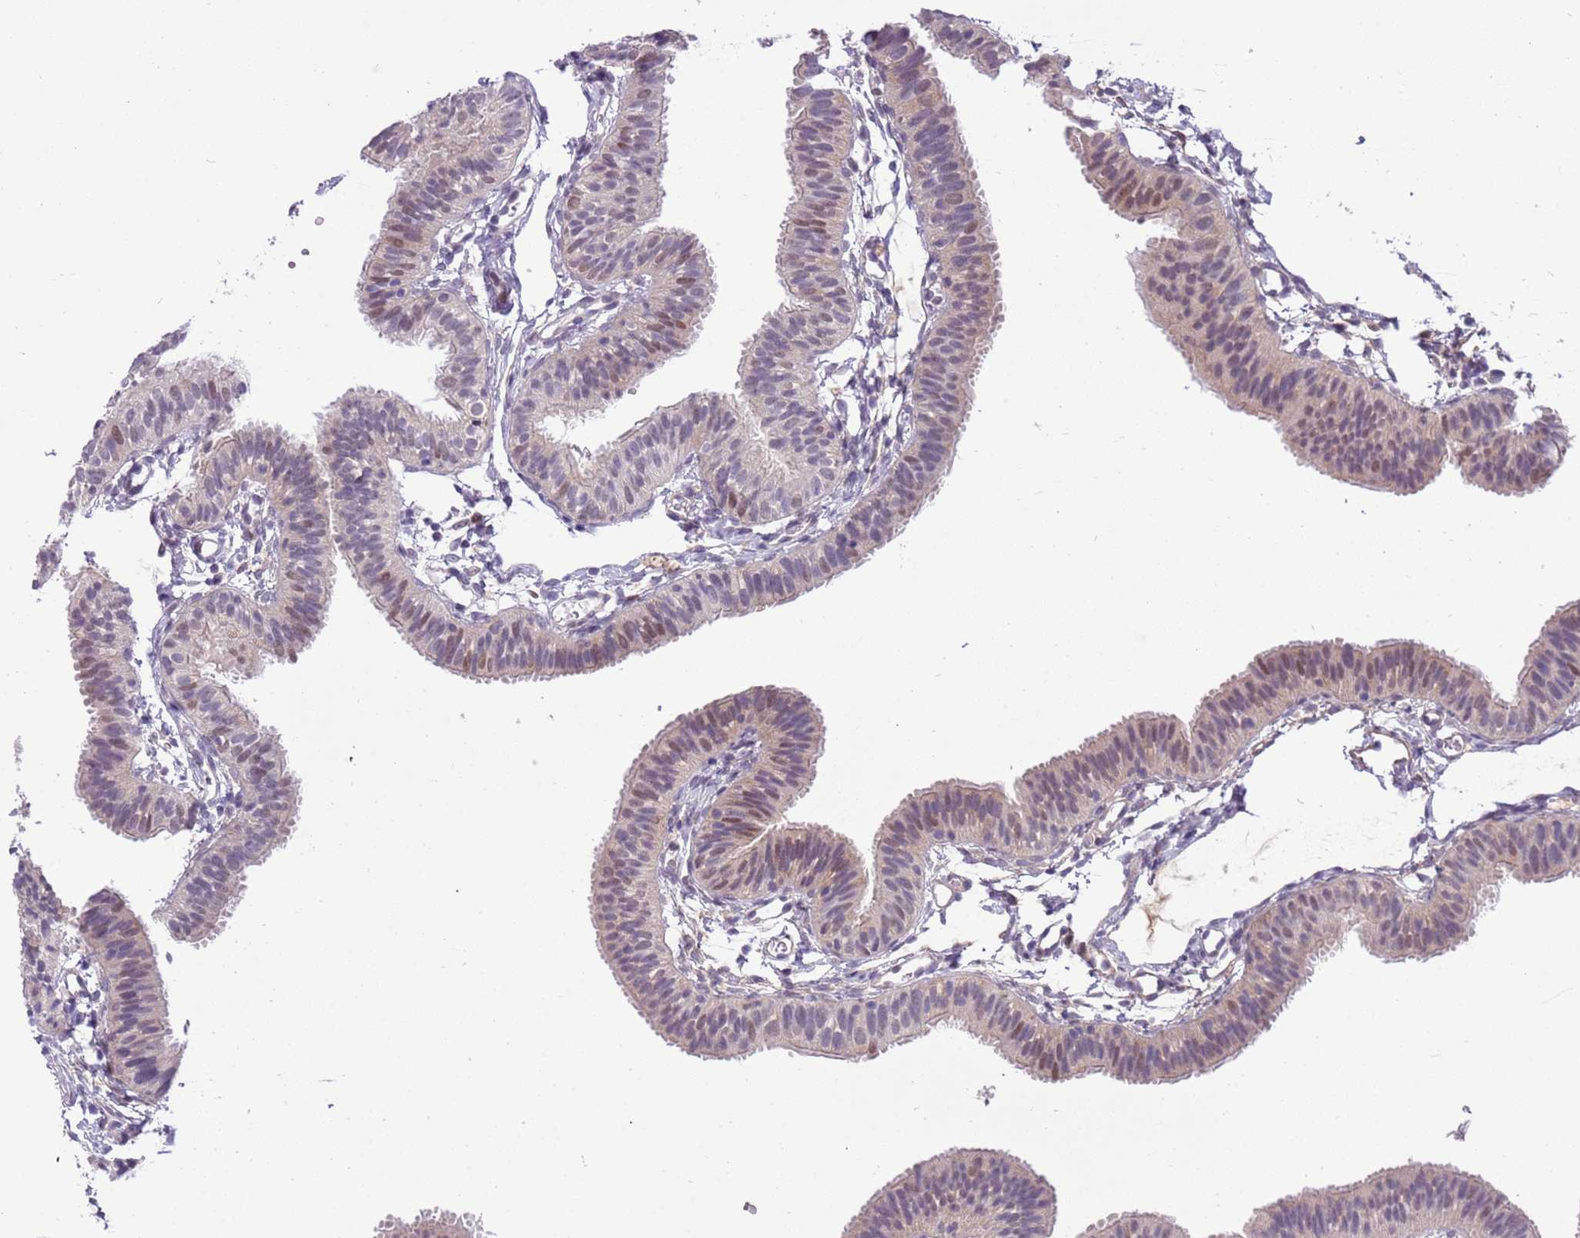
{"staining": {"intensity": "weak", "quantity": "<25%", "location": "nuclear"}, "tissue": "fallopian tube", "cell_type": "Glandular cells", "image_type": "normal", "snomed": [{"axis": "morphology", "description": "Normal tissue, NOS"}, {"axis": "topography", "description": "Fallopian tube"}], "caption": "The image shows no staining of glandular cells in normal fallopian tube. Brightfield microscopy of IHC stained with DAB (3,3'-diaminobenzidine) (brown) and hematoxylin (blue), captured at high magnification.", "gene": "MAGEF1", "patient": {"sex": "female", "age": 35}}